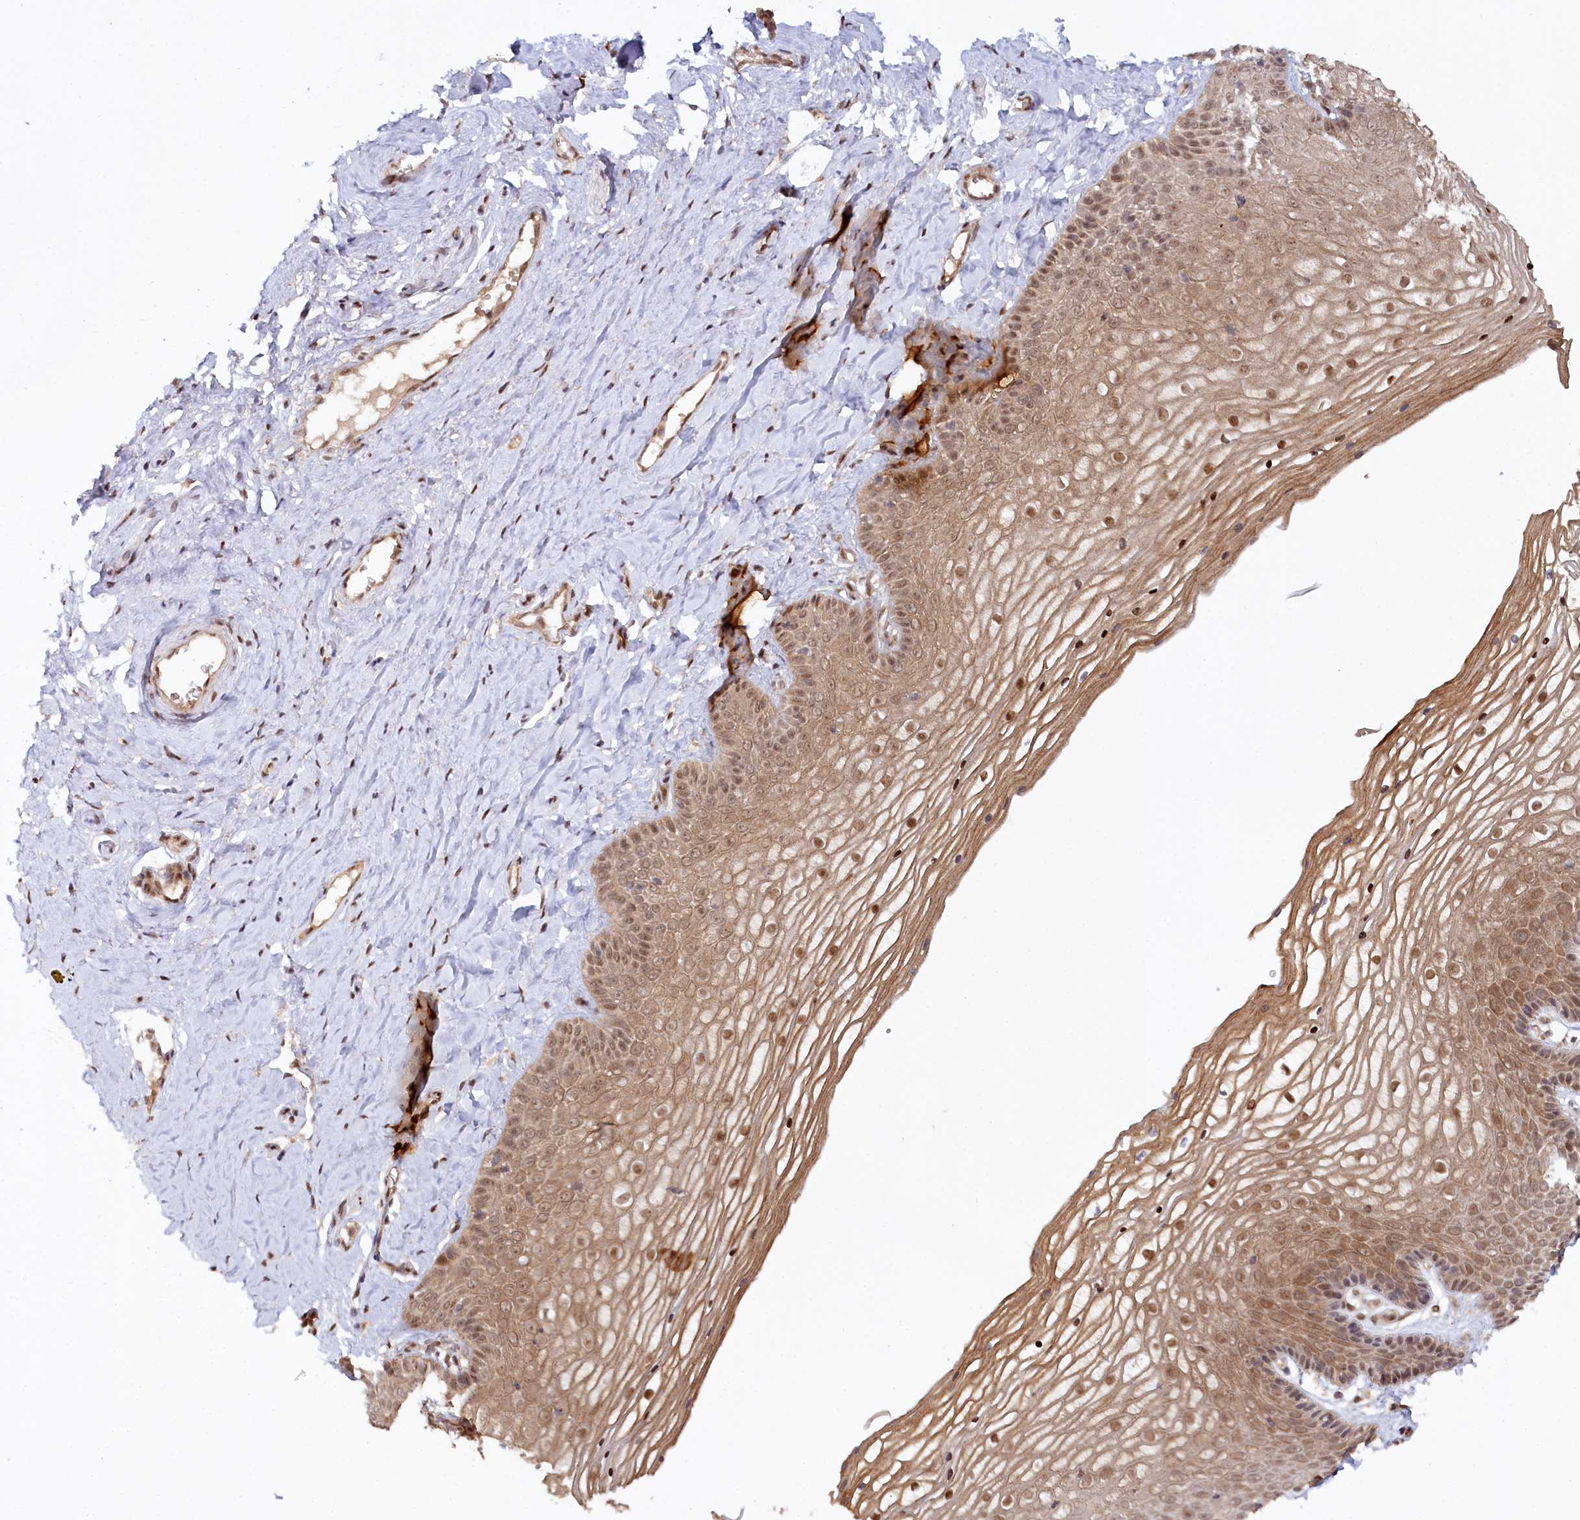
{"staining": {"intensity": "moderate", "quantity": ">75%", "location": "cytoplasmic/membranous,nuclear"}, "tissue": "vagina", "cell_type": "Squamous epithelial cells", "image_type": "normal", "snomed": [{"axis": "morphology", "description": "Normal tissue, NOS"}, {"axis": "topography", "description": "Vagina"}, {"axis": "topography", "description": "Cervix"}], "caption": "Immunohistochemical staining of benign vagina demonstrates moderate cytoplasmic/membranous,nuclear protein expression in approximately >75% of squamous epithelial cells.", "gene": "CCDC65", "patient": {"sex": "female", "age": 40}}